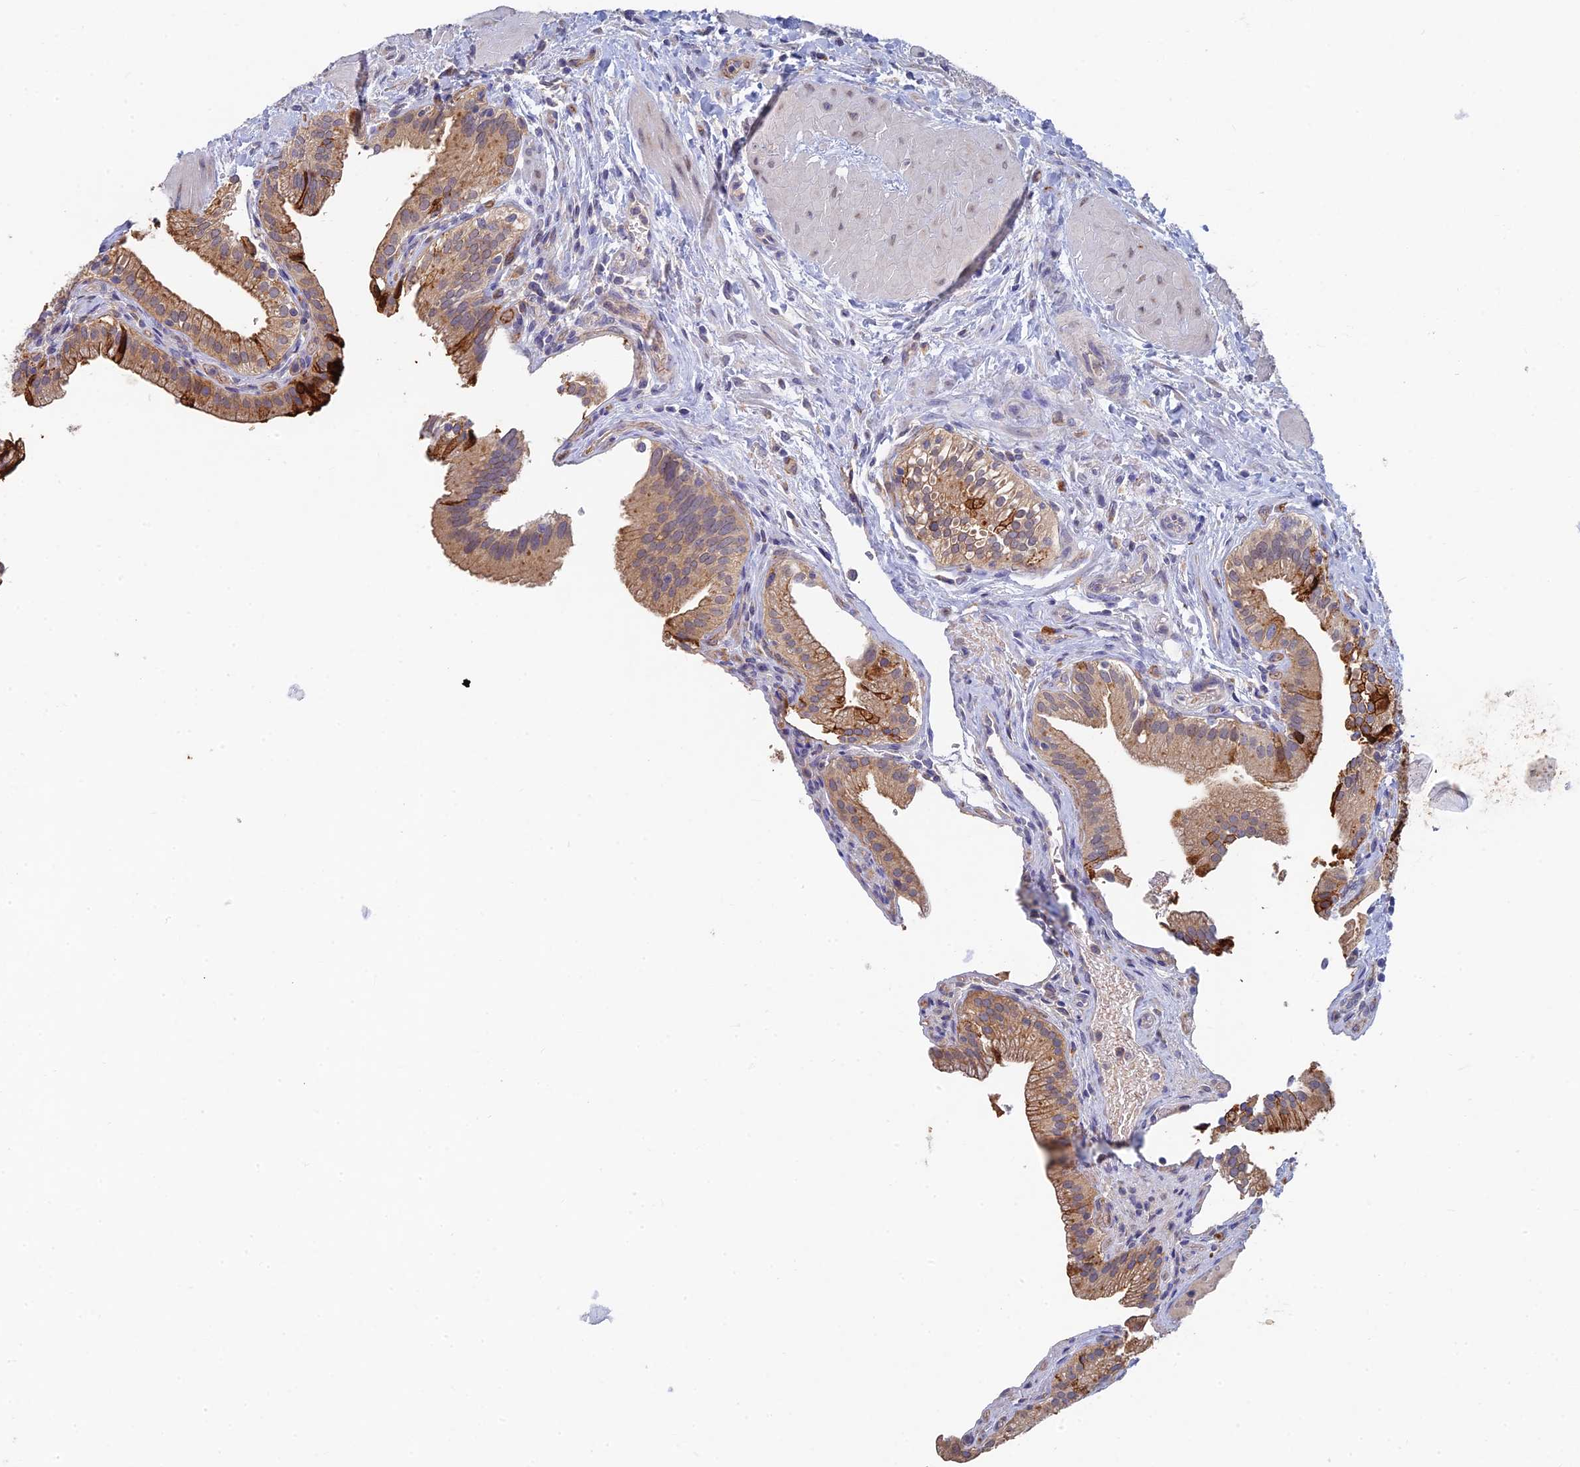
{"staining": {"intensity": "strong", "quantity": "25%-75%", "location": "cytoplasmic/membranous"}, "tissue": "gallbladder", "cell_type": "Glandular cells", "image_type": "normal", "snomed": [{"axis": "morphology", "description": "Normal tissue, NOS"}, {"axis": "topography", "description": "Gallbladder"}], "caption": "Strong cytoplasmic/membranous staining for a protein is appreciated in approximately 25%-75% of glandular cells of normal gallbladder using IHC.", "gene": "ARRDC1", "patient": {"sex": "male", "age": 24}}